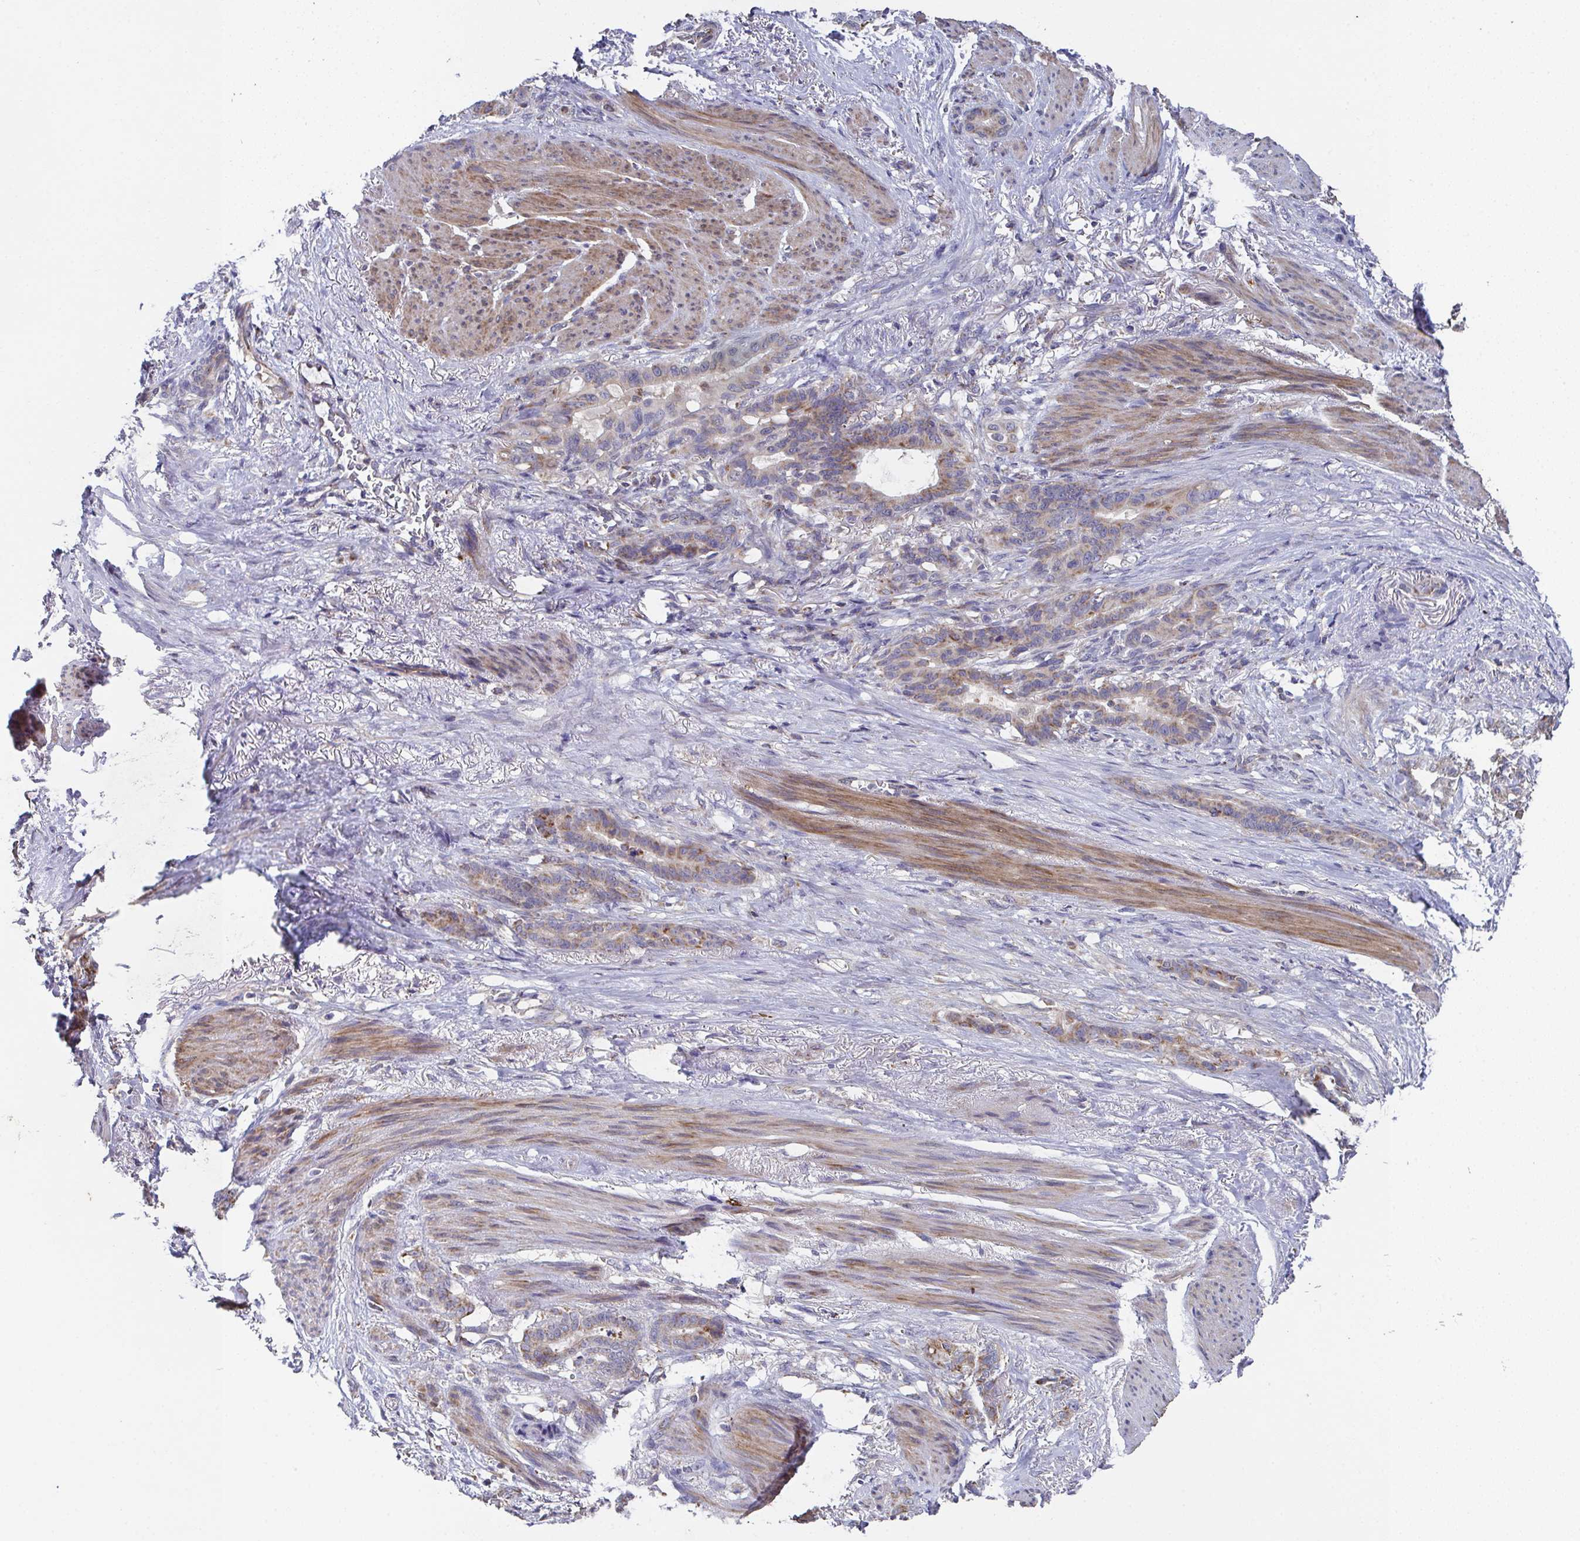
{"staining": {"intensity": "weak", "quantity": ">75%", "location": "cytoplasmic/membranous"}, "tissue": "stomach cancer", "cell_type": "Tumor cells", "image_type": "cancer", "snomed": [{"axis": "morphology", "description": "Normal tissue, NOS"}, {"axis": "morphology", "description": "Adenocarcinoma, NOS"}, {"axis": "topography", "description": "Esophagus"}, {"axis": "topography", "description": "Stomach, upper"}], "caption": "A histopathology image of stomach cancer stained for a protein displays weak cytoplasmic/membranous brown staining in tumor cells. (brown staining indicates protein expression, while blue staining denotes nuclei).", "gene": "MT-ND3", "patient": {"sex": "male", "age": 62}}